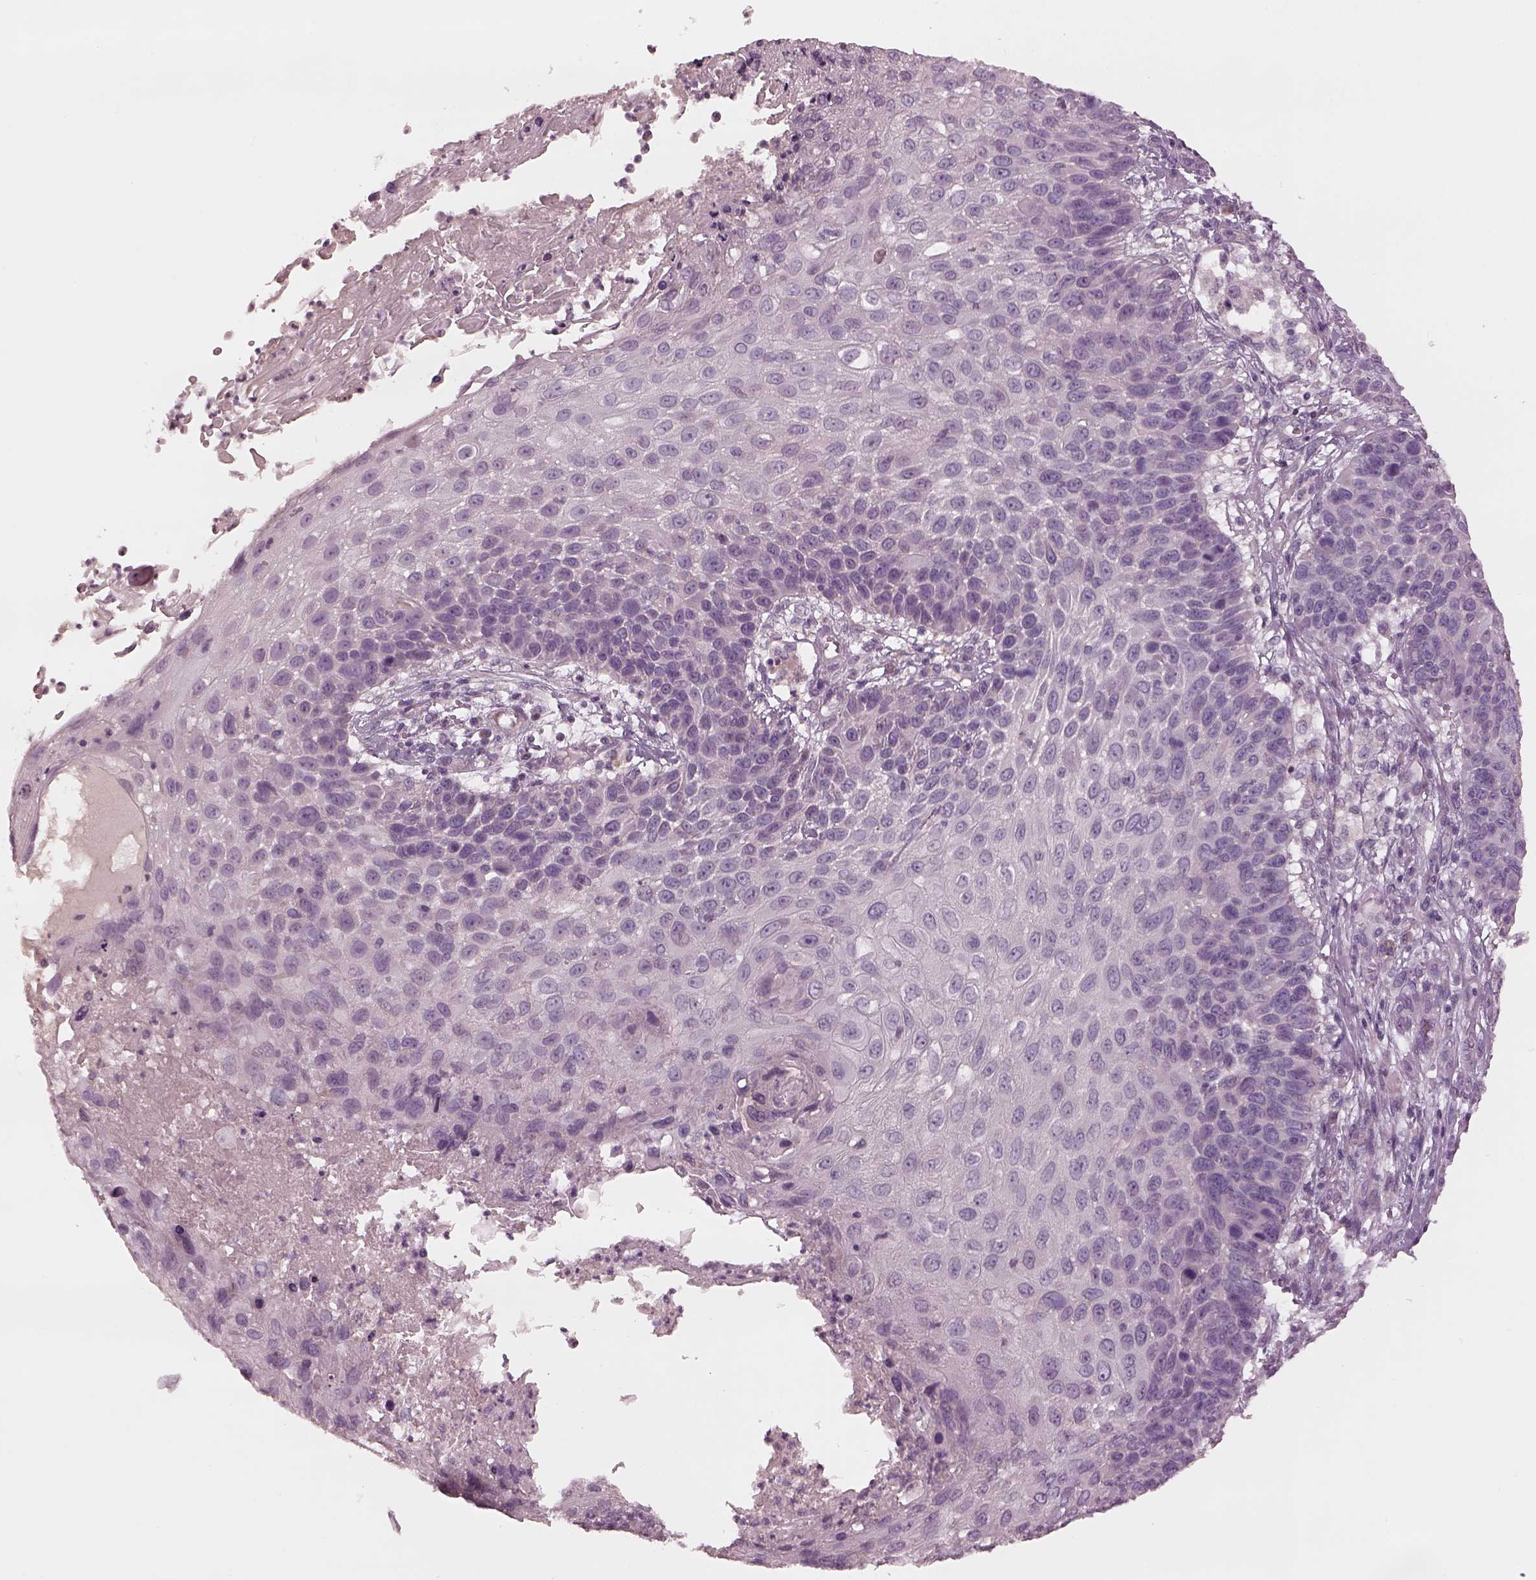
{"staining": {"intensity": "negative", "quantity": "none", "location": "none"}, "tissue": "skin cancer", "cell_type": "Tumor cells", "image_type": "cancer", "snomed": [{"axis": "morphology", "description": "Squamous cell carcinoma, NOS"}, {"axis": "topography", "description": "Skin"}], "caption": "Tumor cells are negative for brown protein staining in squamous cell carcinoma (skin).", "gene": "MIA", "patient": {"sex": "male", "age": 92}}